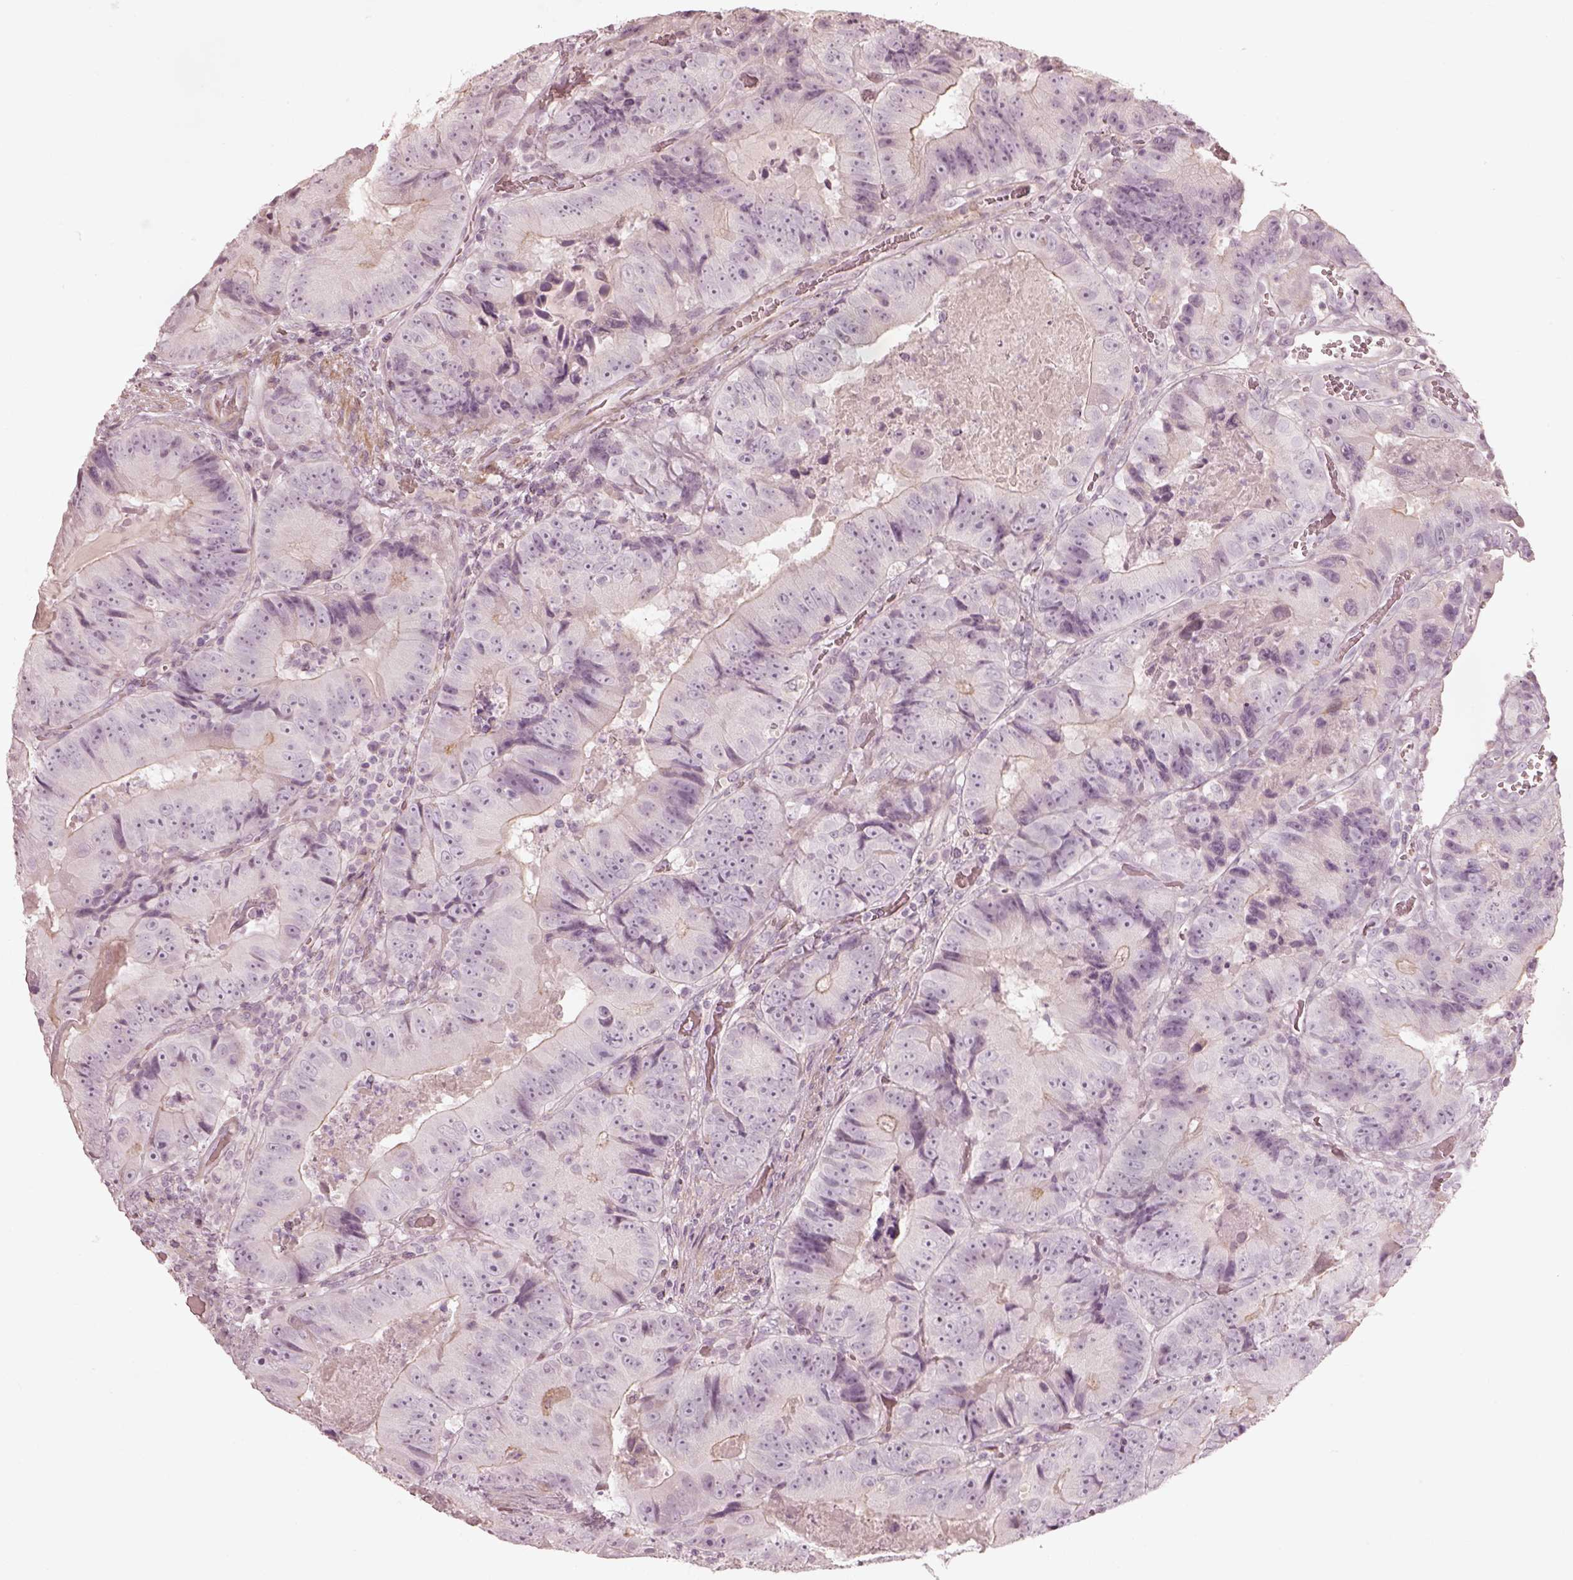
{"staining": {"intensity": "negative", "quantity": "none", "location": "none"}, "tissue": "colorectal cancer", "cell_type": "Tumor cells", "image_type": "cancer", "snomed": [{"axis": "morphology", "description": "Adenocarcinoma, NOS"}, {"axis": "topography", "description": "Colon"}], "caption": "A histopathology image of human colorectal adenocarcinoma is negative for staining in tumor cells. (DAB (3,3'-diaminobenzidine) immunohistochemistry with hematoxylin counter stain).", "gene": "PRLHR", "patient": {"sex": "female", "age": 86}}